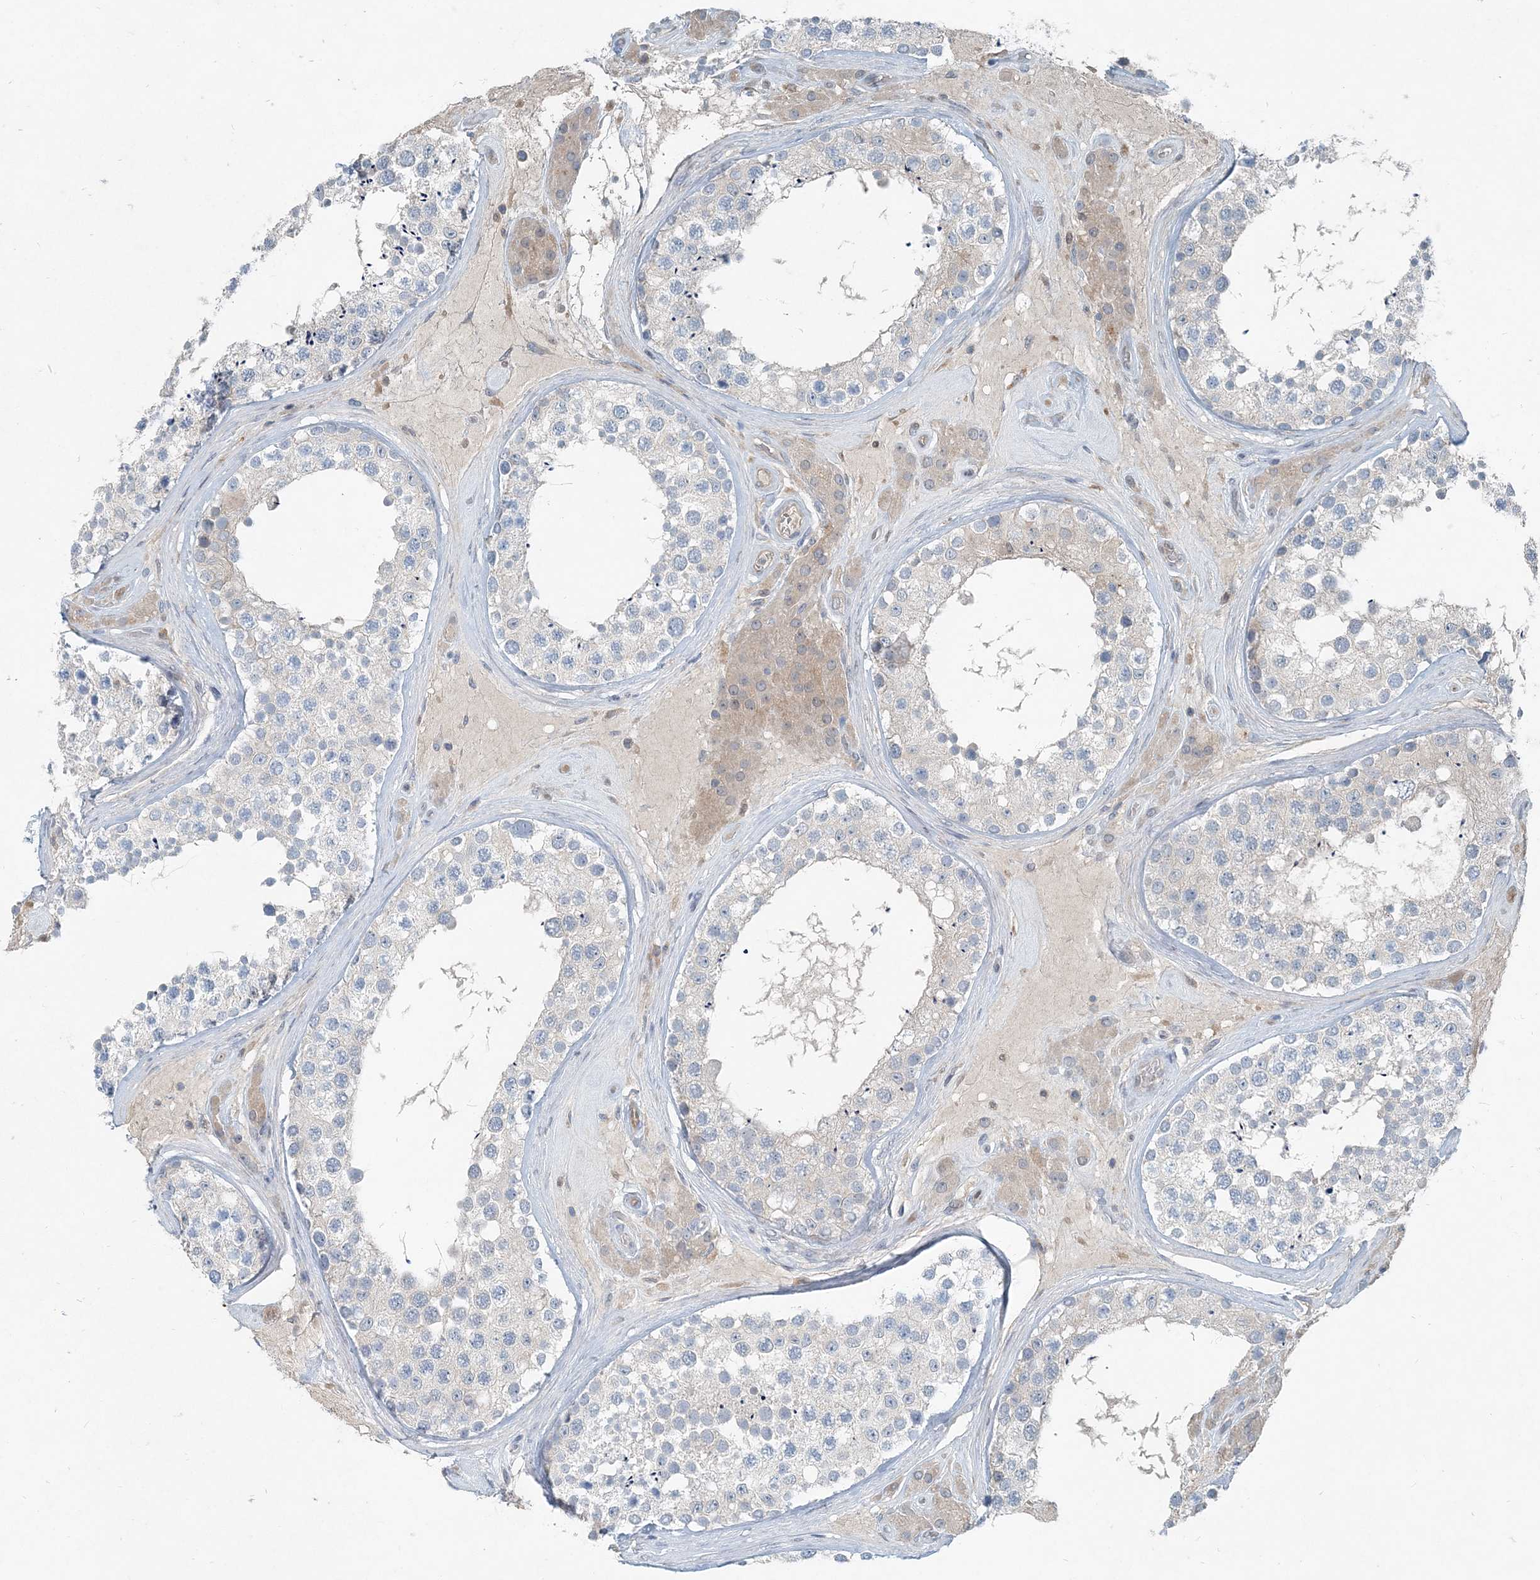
{"staining": {"intensity": "negative", "quantity": "none", "location": "none"}, "tissue": "testis", "cell_type": "Cells in seminiferous ducts", "image_type": "normal", "snomed": [{"axis": "morphology", "description": "Normal tissue, NOS"}, {"axis": "topography", "description": "Testis"}], "caption": "Cells in seminiferous ducts show no significant protein expression in unremarkable testis. (Brightfield microscopy of DAB (3,3'-diaminobenzidine) immunohistochemistry (IHC) at high magnification).", "gene": "ARMH1", "patient": {"sex": "male", "age": 46}}